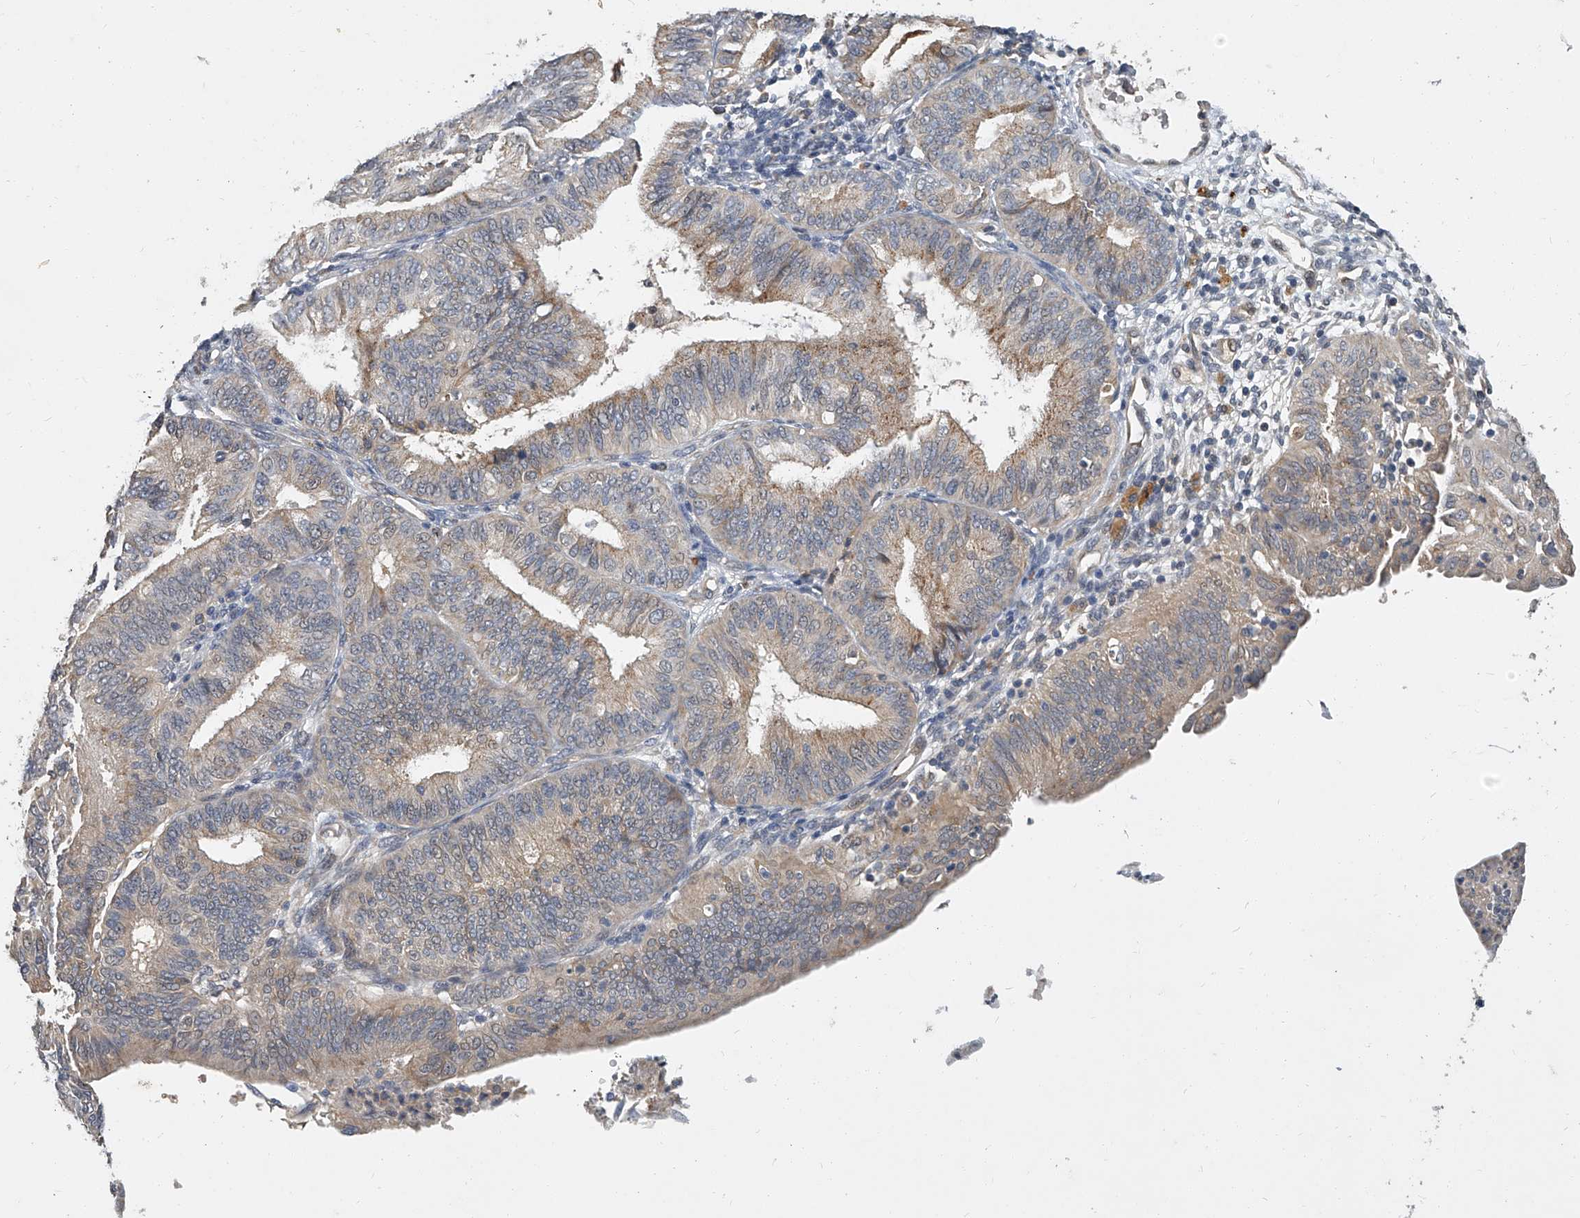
{"staining": {"intensity": "moderate", "quantity": "<25%", "location": "cytoplasmic/membranous"}, "tissue": "endometrial cancer", "cell_type": "Tumor cells", "image_type": "cancer", "snomed": [{"axis": "morphology", "description": "Adenocarcinoma, NOS"}, {"axis": "topography", "description": "Endometrium"}], "caption": "DAB (3,3'-diaminobenzidine) immunohistochemical staining of human adenocarcinoma (endometrial) demonstrates moderate cytoplasmic/membranous protein staining in approximately <25% of tumor cells.", "gene": "JAG2", "patient": {"sex": "female", "age": 51}}